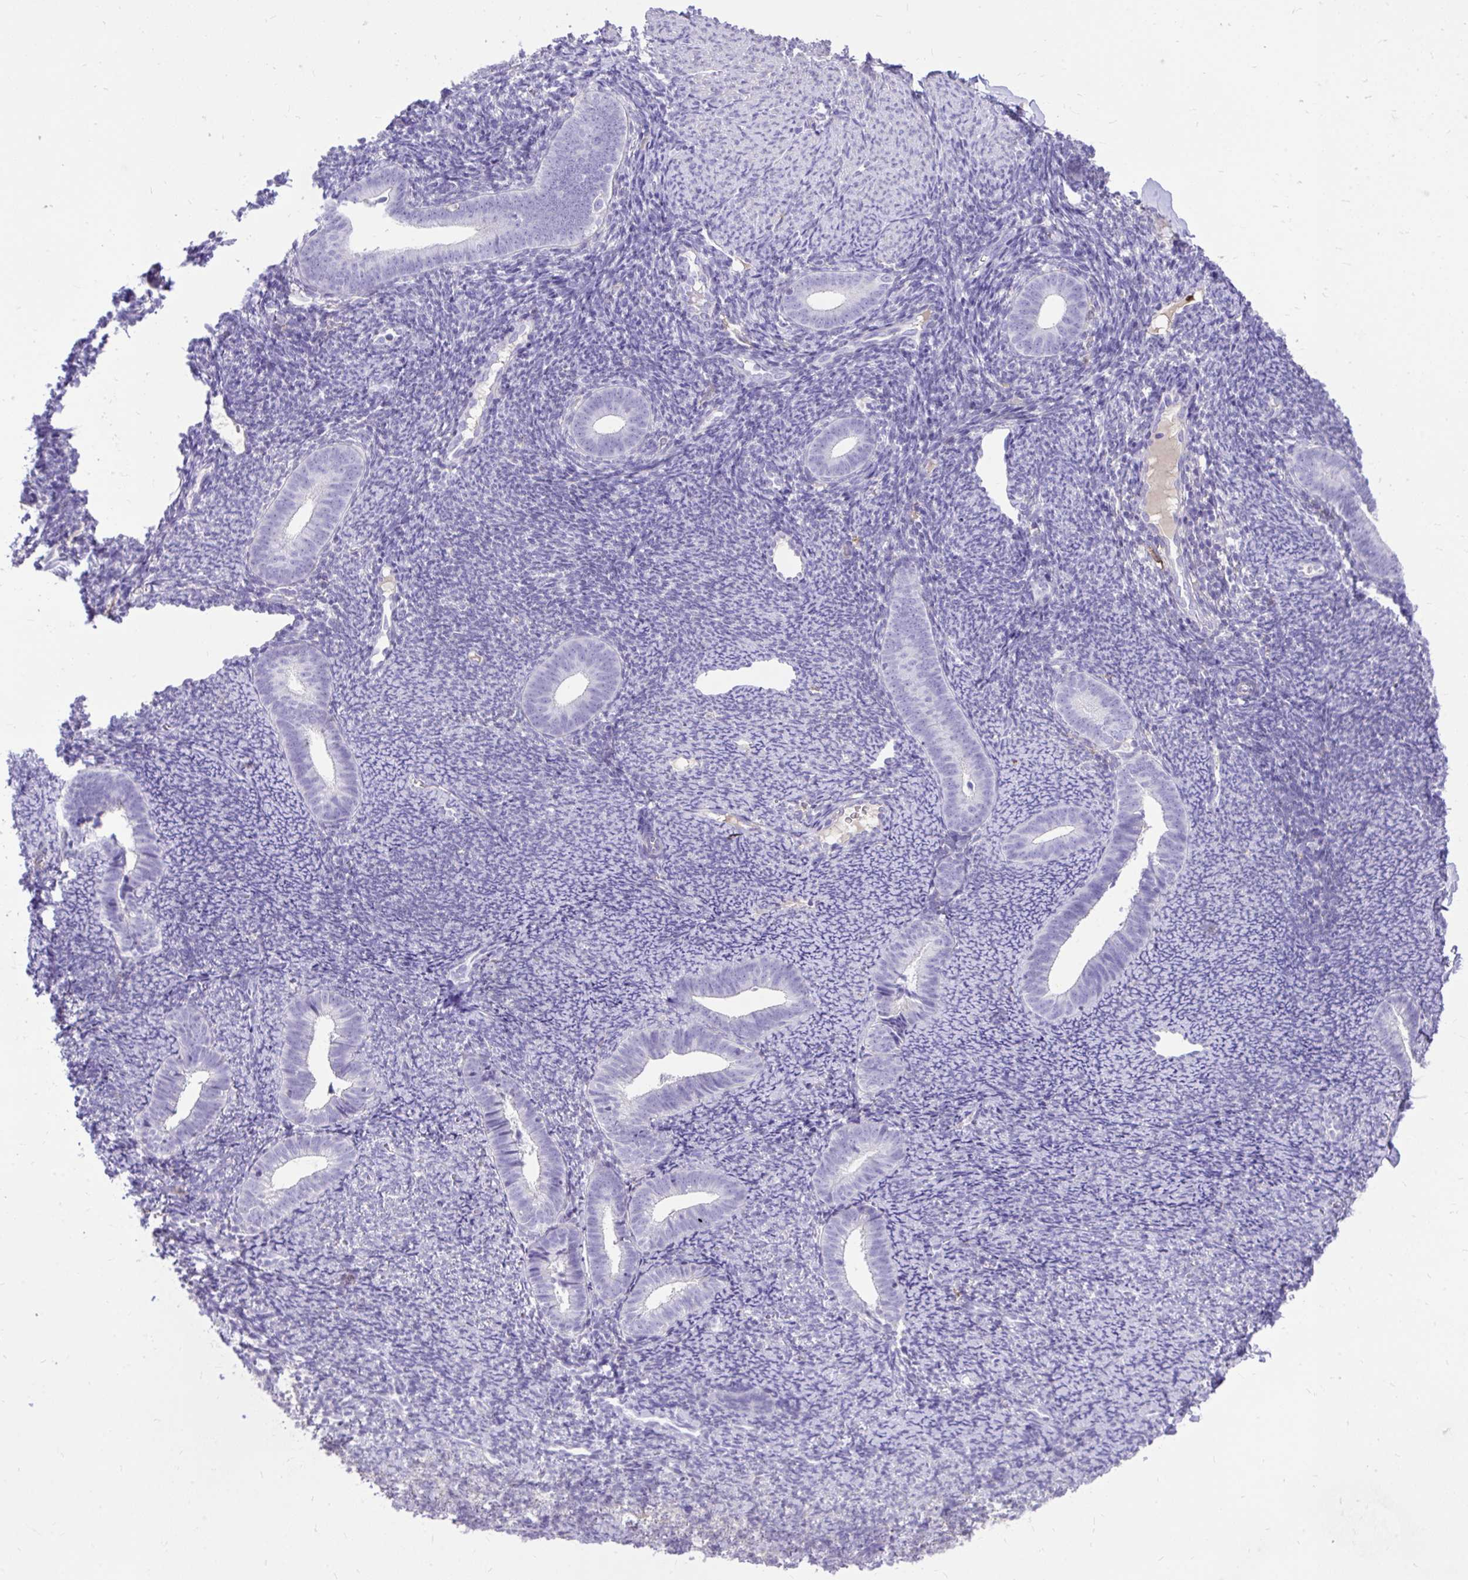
{"staining": {"intensity": "negative", "quantity": "none", "location": "none"}, "tissue": "endometrium", "cell_type": "Cells in endometrial stroma", "image_type": "normal", "snomed": [{"axis": "morphology", "description": "Normal tissue, NOS"}, {"axis": "topography", "description": "Endometrium"}], "caption": "This is an immunohistochemistry micrograph of unremarkable endometrium. There is no positivity in cells in endometrial stroma.", "gene": "TLR7", "patient": {"sex": "female", "age": 39}}